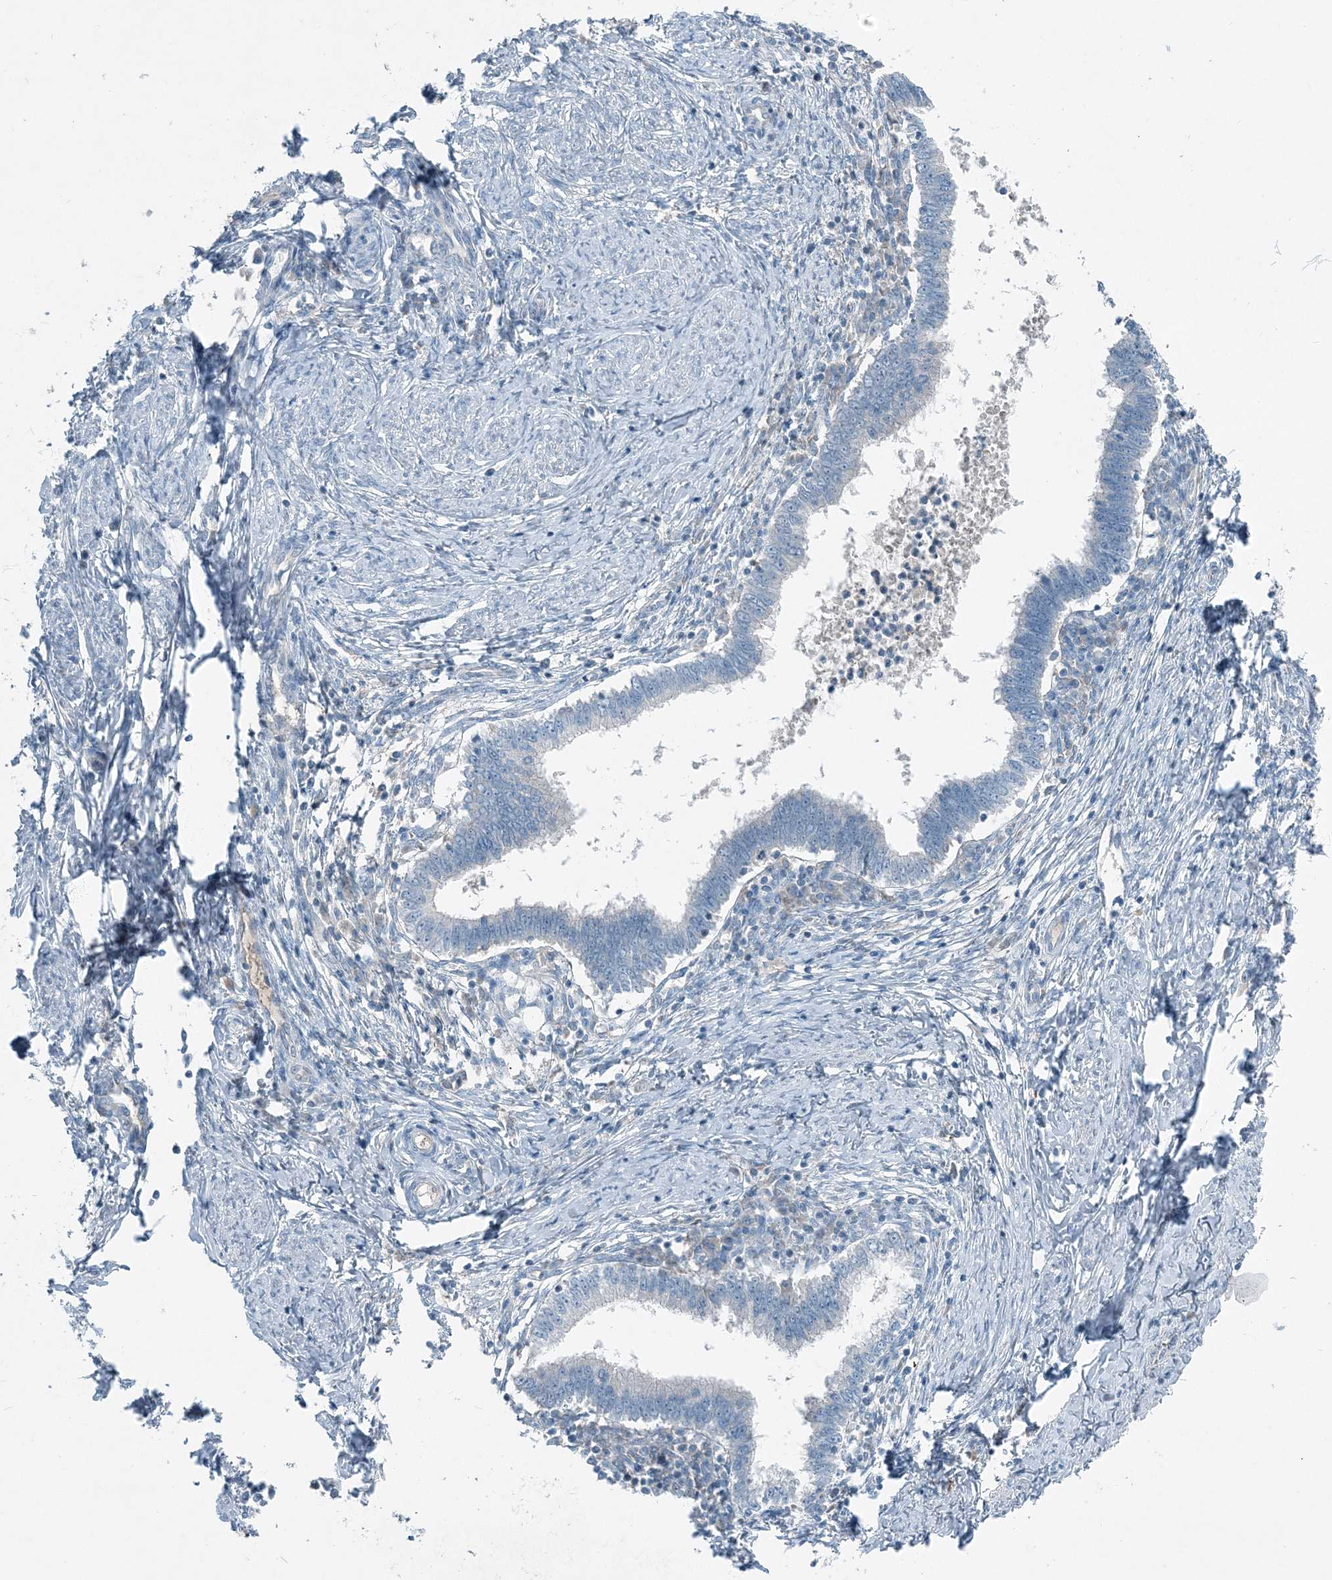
{"staining": {"intensity": "negative", "quantity": "none", "location": "none"}, "tissue": "cervical cancer", "cell_type": "Tumor cells", "image_type": "cancer", "snomed": [{"axis": "morphology", "description": "Adenocarcinoma, NOS"}, {"axis": "topography", "description": "Cervix"}], "caption": "Human adenocarcinoma (cervical) stained for a protein using immunohistochemistry reveals no expression in tumor cells.", "gene": "ARMH1", "patient": {"sex": "female", "age": 36}}